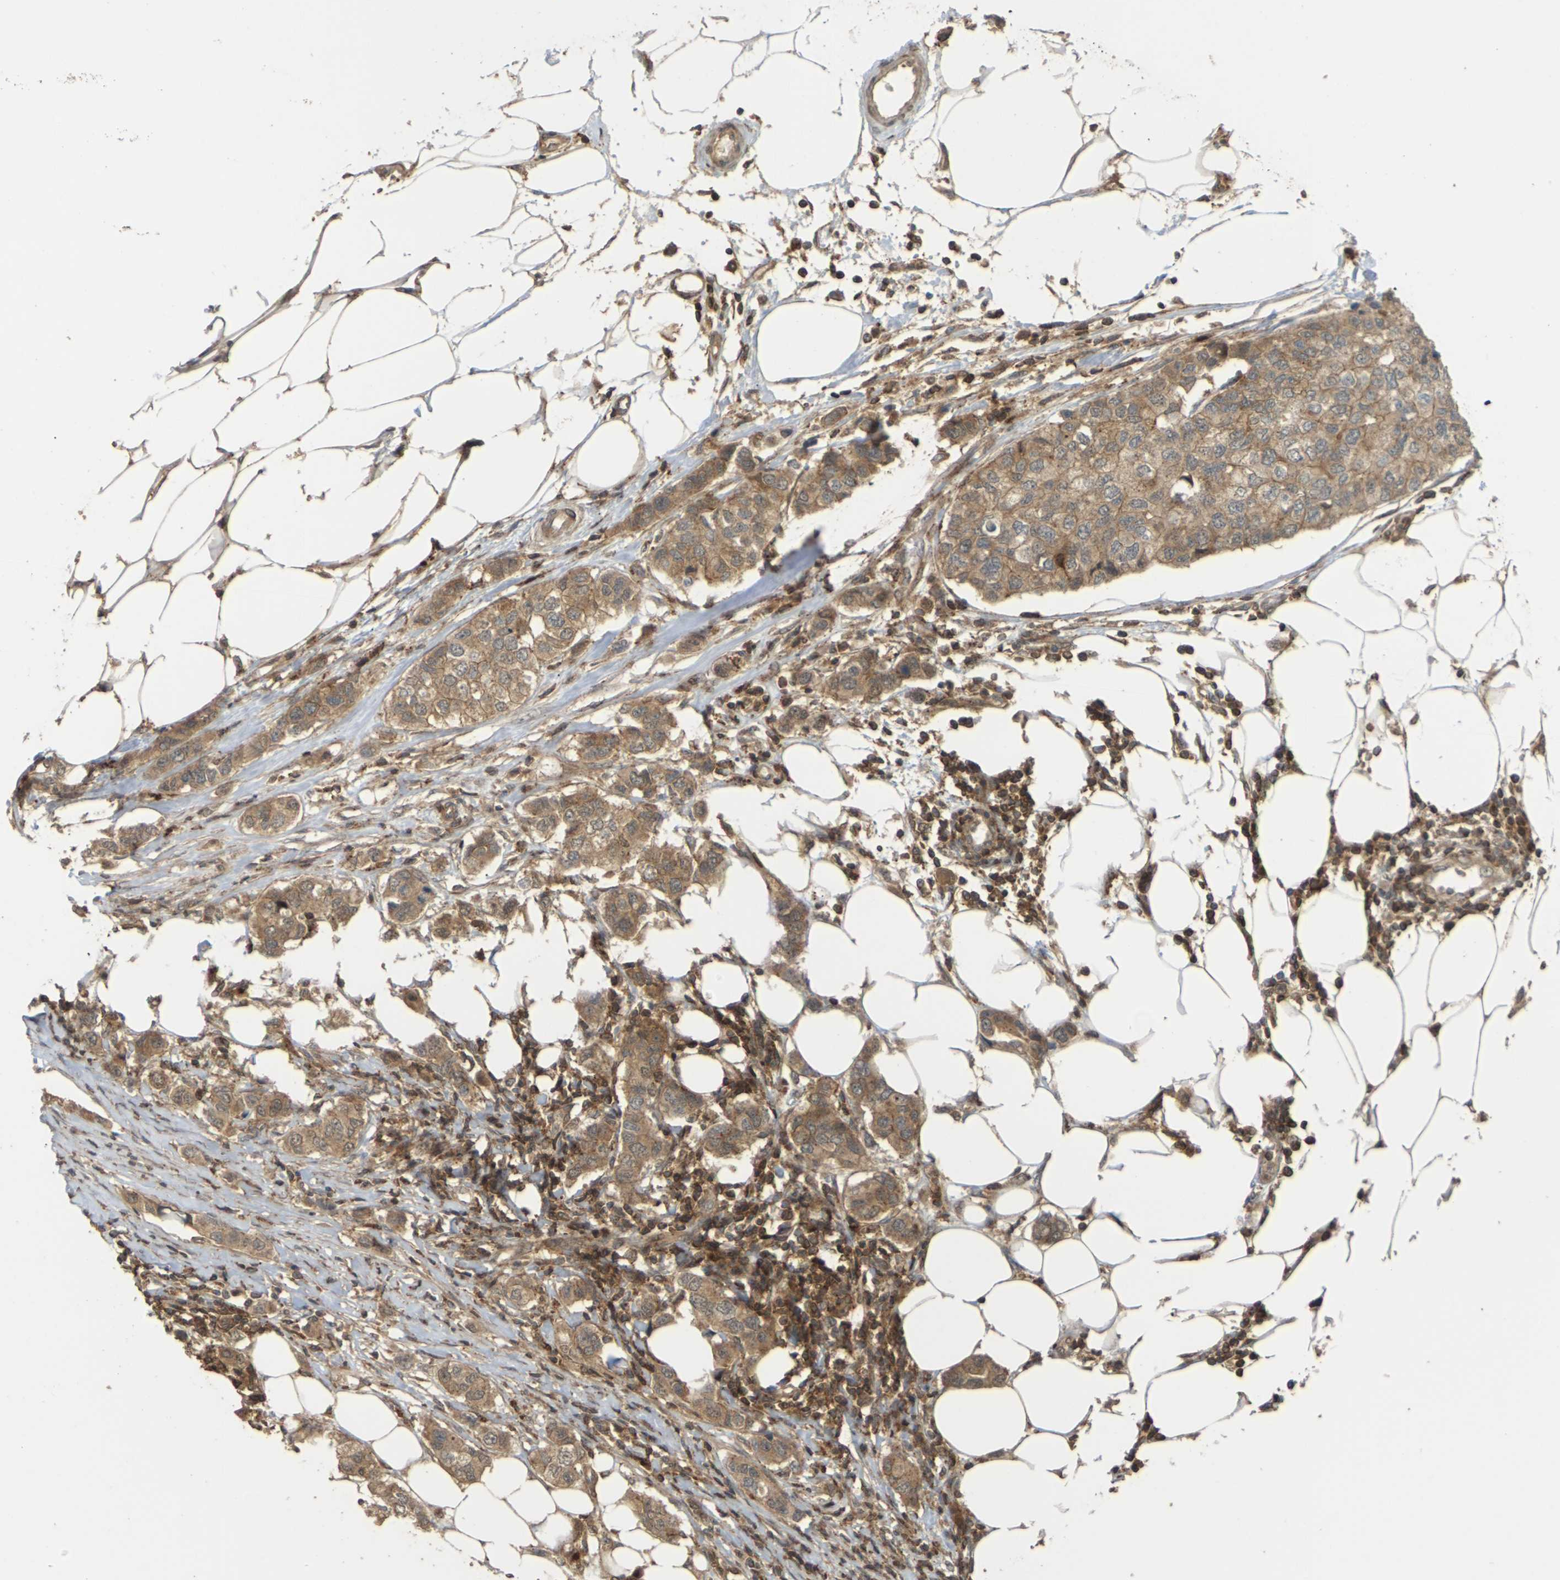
{"staining": {"intensity": "moderate", "quantity": ">75%", "location": "cytoplasmic/membranous"}, "tissue": "breast cancer", "cell_type": "Tumor cells", "image_type": "cancer", "snomed": [{"axis": "morphology", "description": "Duct carcinoma"}, {"axis": "topography", "description": "Breast"}], "caption": "Brown immunohistochemical staining in breast cancer (intraductal carcinoma) displays moderate cytoplasmic/membranous positivity in approximately >75% of tumor cells. (DAB (3,3'-diaminobenzidine) IHC, brown staining for protein, blue staining for nuclei).", "gene": "KSR1", "patient": {"sex": "female", "age": 50}}